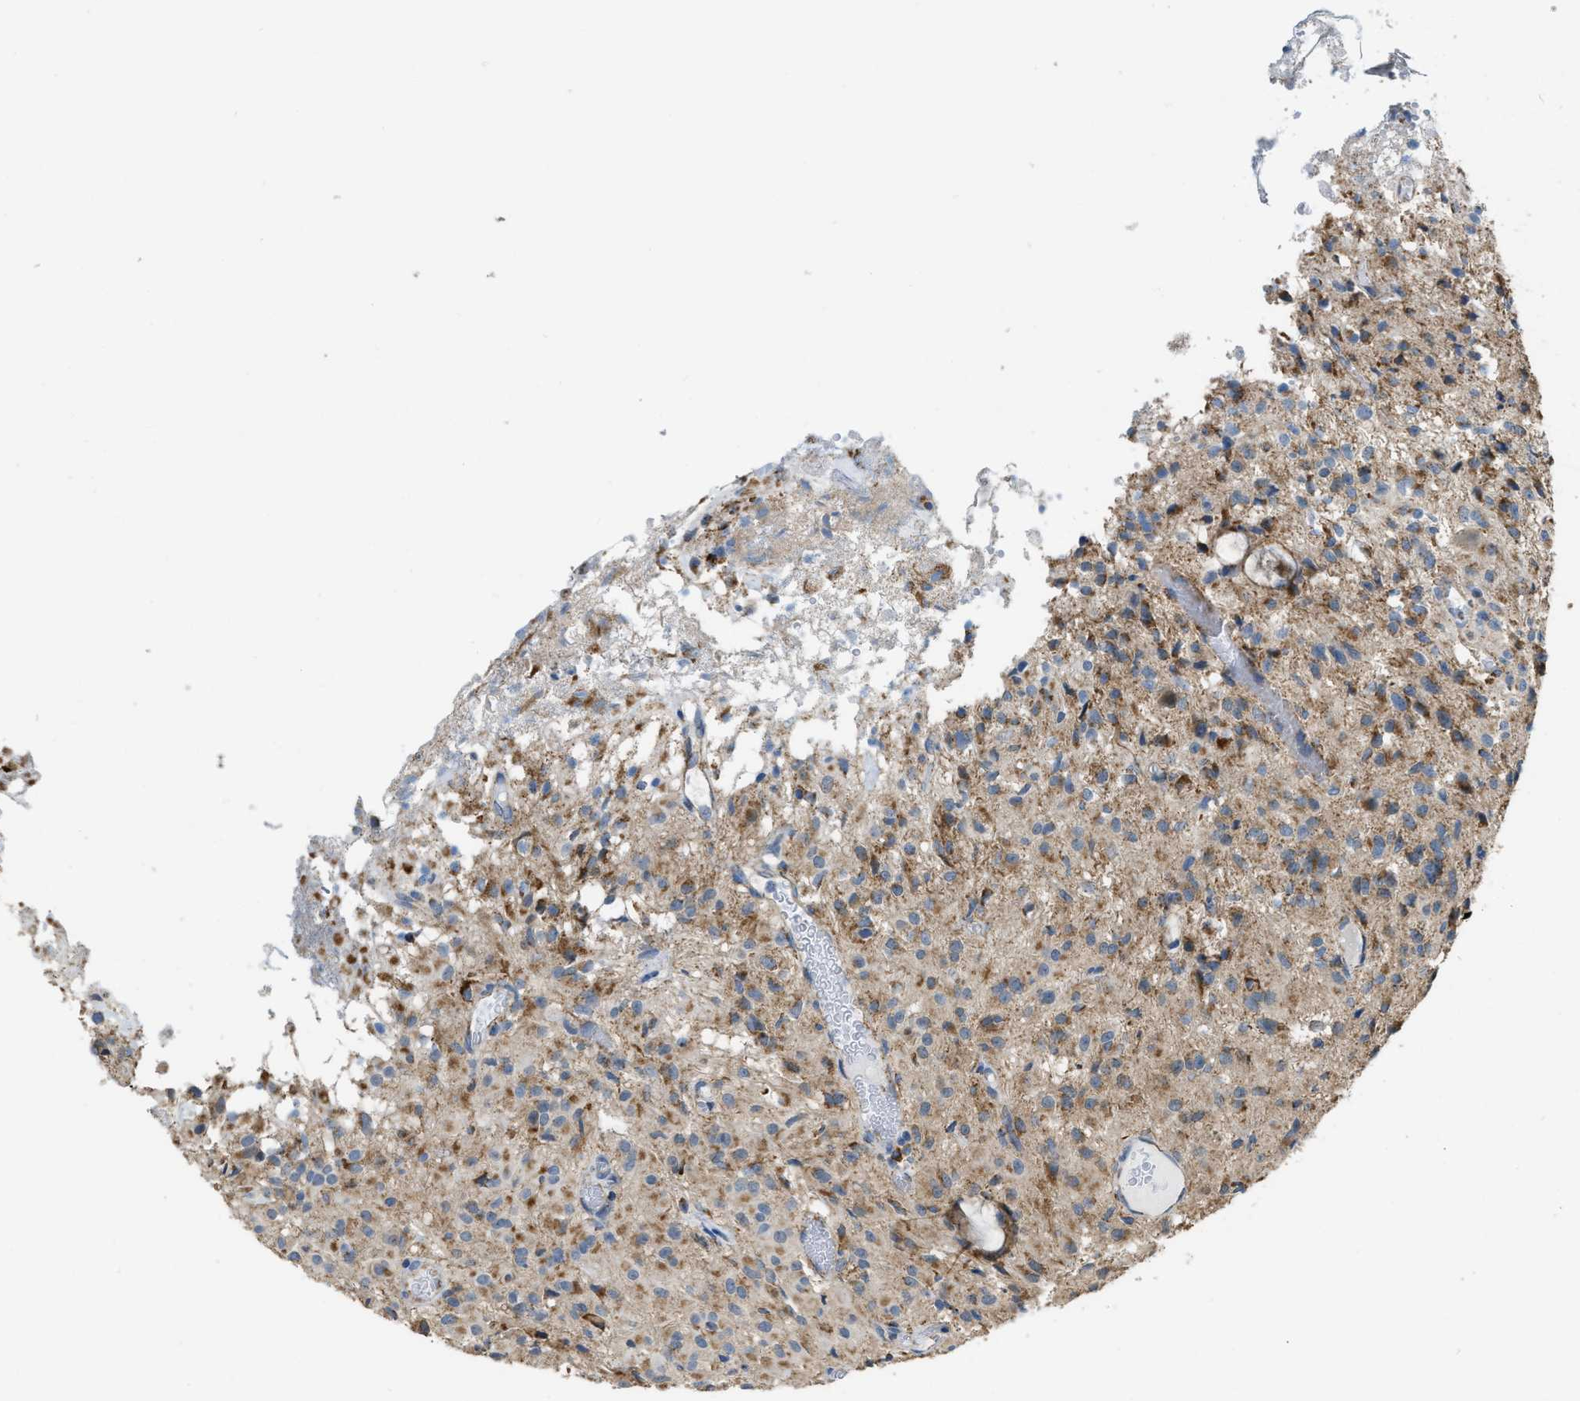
{"staining": {"intensity": "moderate", "quantity": ">75%", "location": "cytoplasmic/membranous"}, "tissue": "glioma", "cell_type": "Tumor cells", "image_type": "cancer", "snomed": [{"axis": "morphology", "description": "Glioma, malignant, High grade"}, {"axis": "topography", "description": "Brain"}], "caption": "Immunohistochemical staining of human high-grade glioma (malignant) exhibits medium levels of moderate cytoplasmic/membranous staining in approximately >75% of tumor cells.", "gene": "ETFB", "patient": {"sex": "female", "age": 59}}